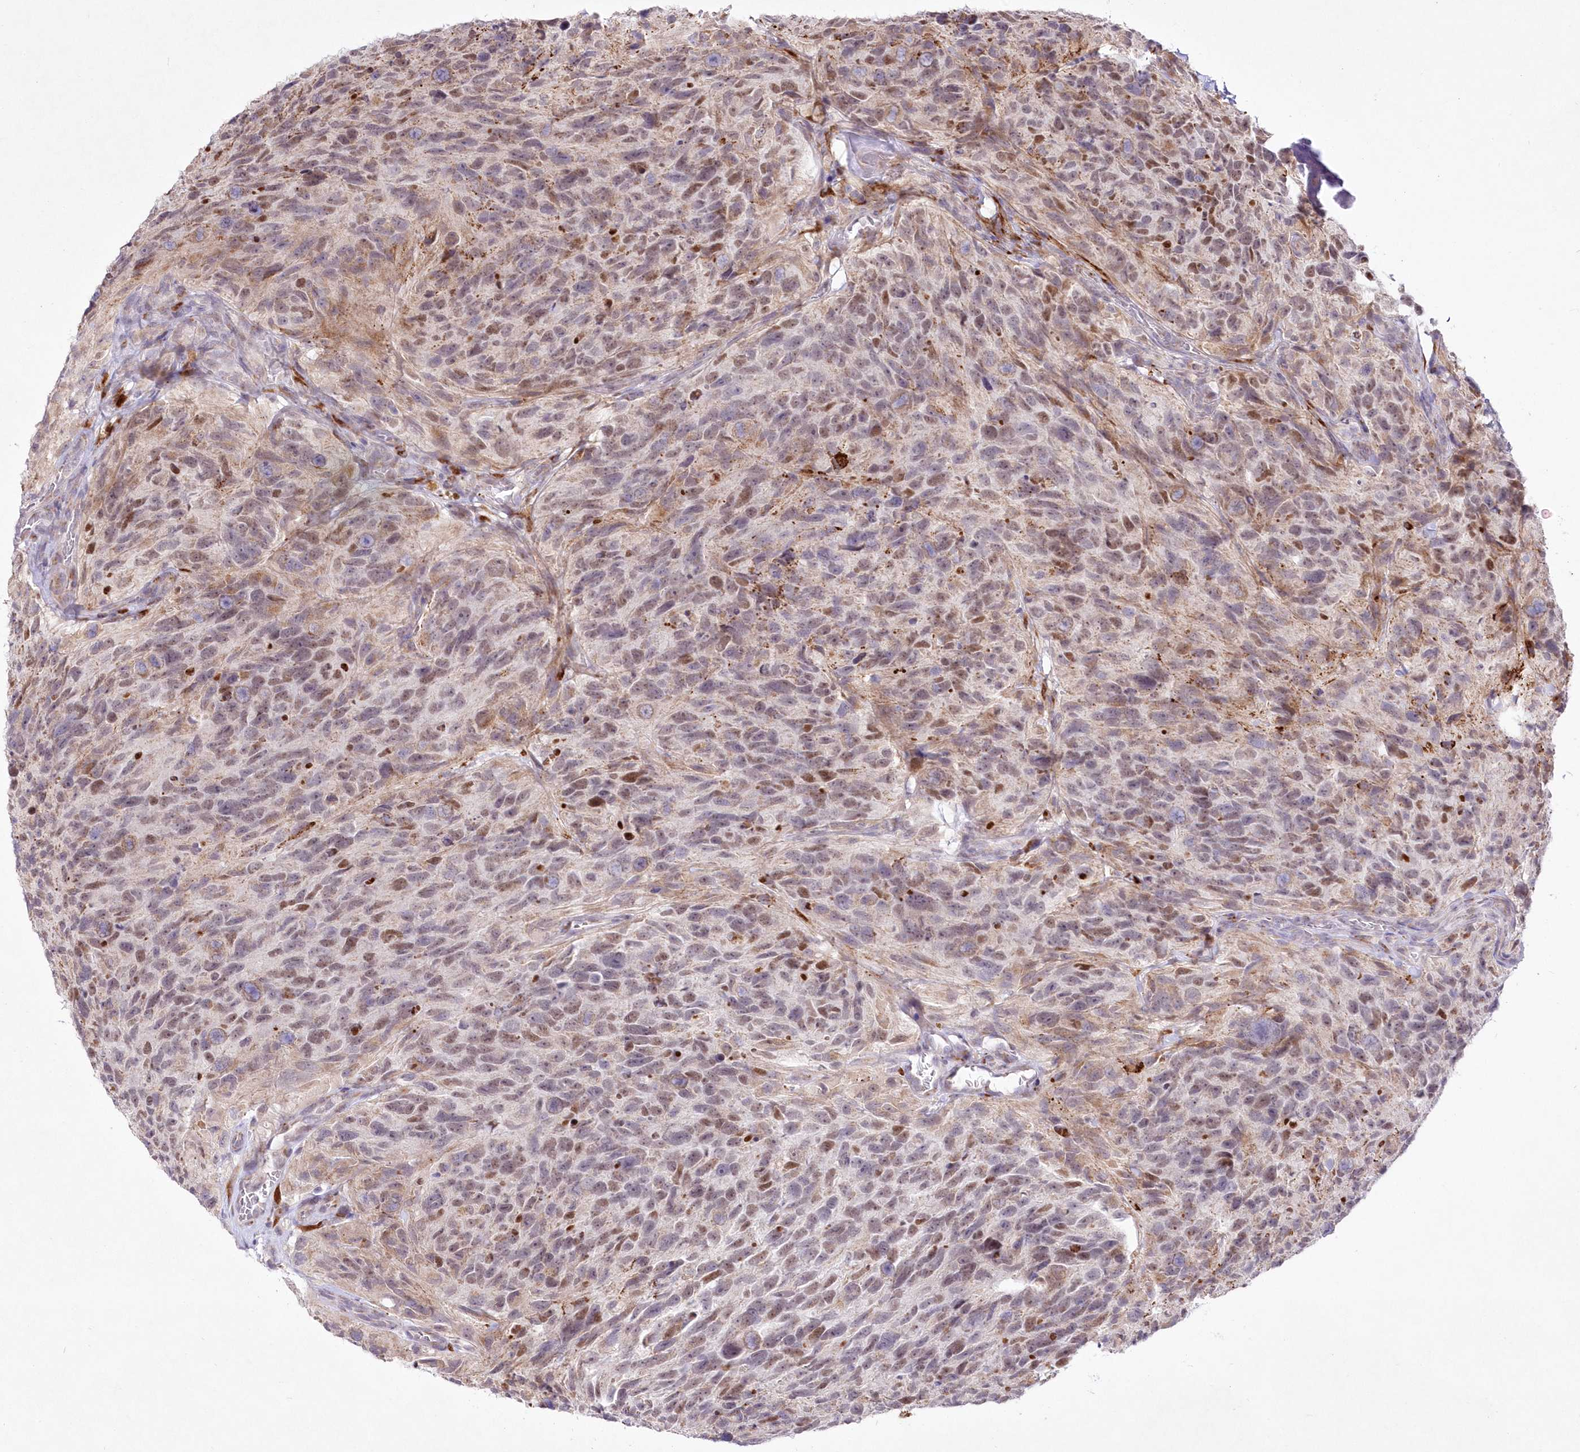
{"staining": {"intensity": "moderate", "quantity": "25%-75%", "location": "nuclear"}, "tissue": "glioma", "cell_type": "Tumor cells", "image_type": "cancer", "snomed": [{"axis": "morphology", "description": "Glioma, malignant, High grade"}, {"axis": "topography", "description": "Brain"}], "caption": "Immunohistochemical staining of human glioma reveals medium levels of moderate nuclear protein expression in about 25%-75% of tumor cells.", "gene": "LDB1", "patient": {"sex": "male", "age": 69}}